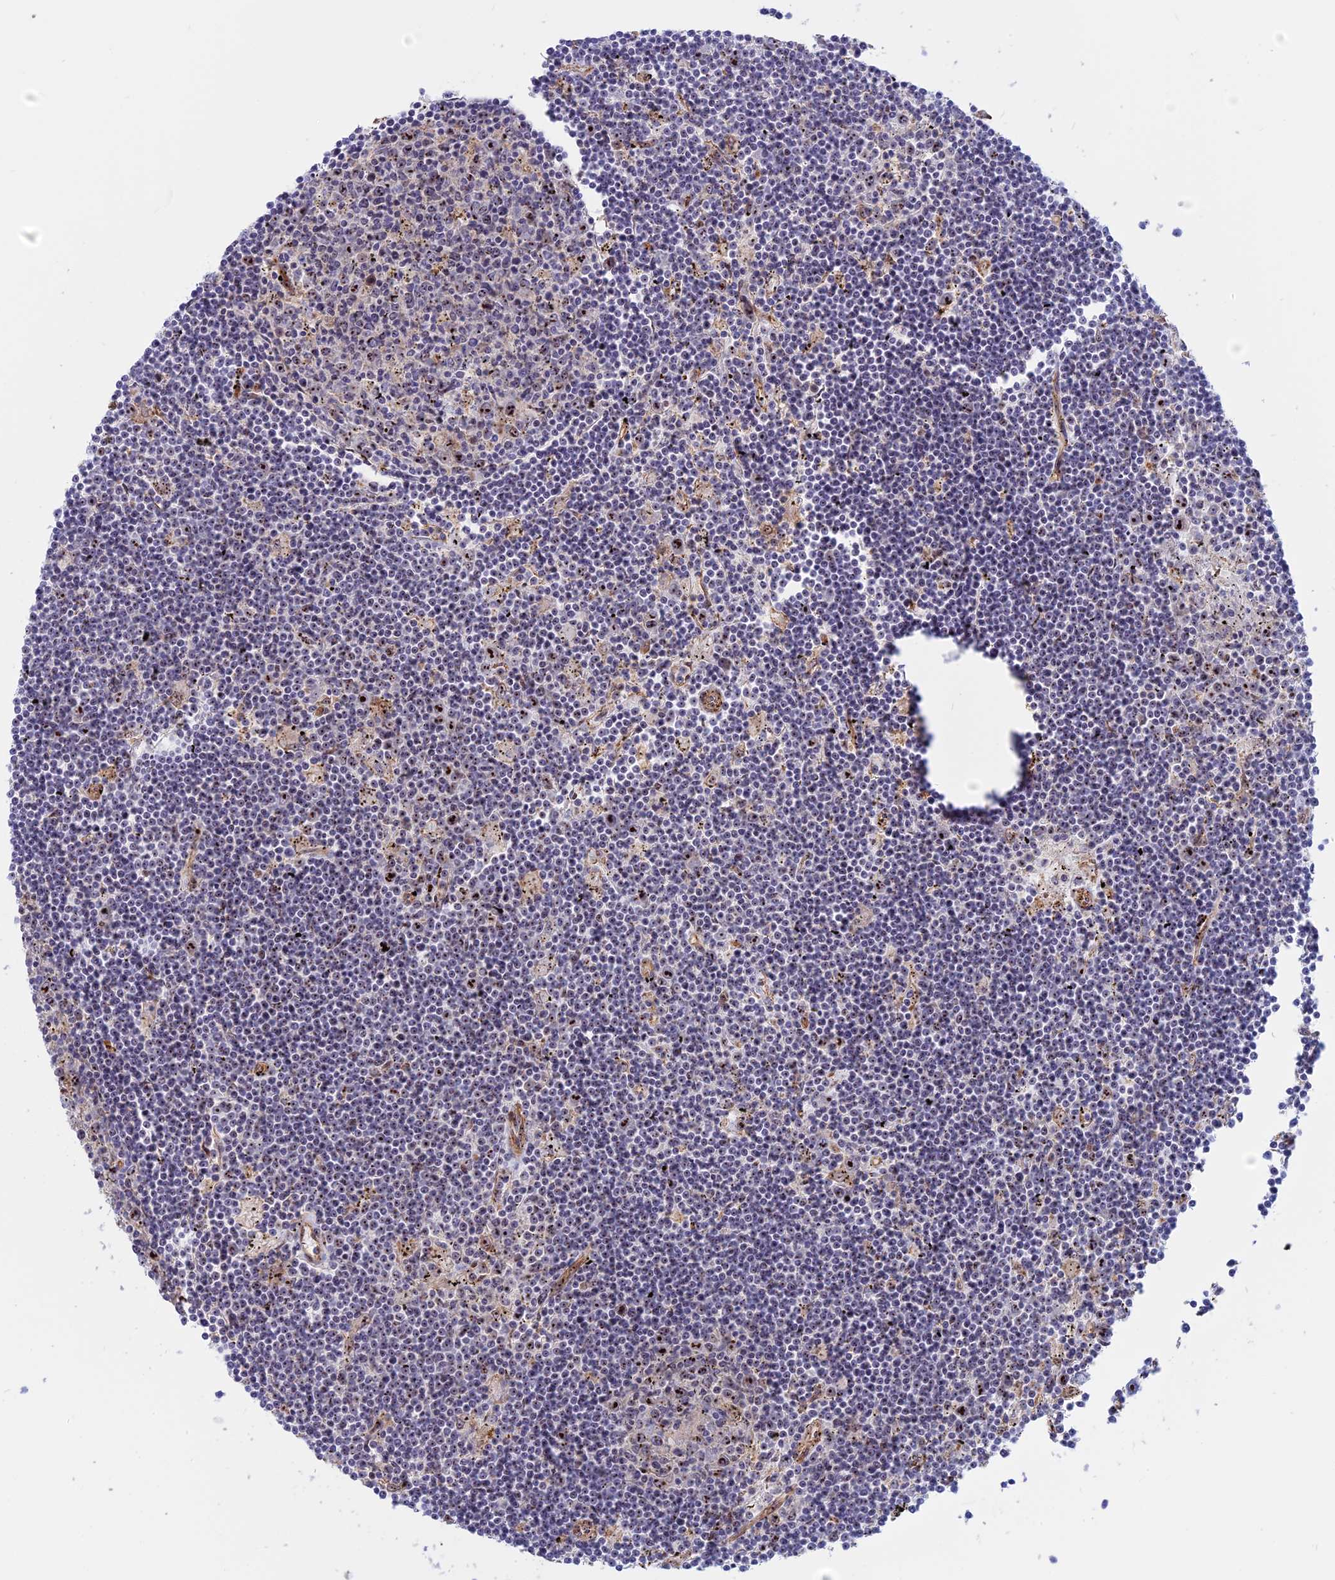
{"staining": {"intensity": "negative", "quantity": "none", "location": "none"}, "tissue": "lymphoma", "cell_type": "Tumor cells", "image_type": "cancer", "snomed": [{"axis": "morphology", "description": "Malignant lymphoma, non-Hodgkin's type, Low grade"}, {"axis": "topography", "description": "Spleen"}], "caption": "Lymphoma stained for a protein using IHC shows no staining tumor cells.", "gene": "DBNDD1", "patient": {"sex": "male", "age": 76}}